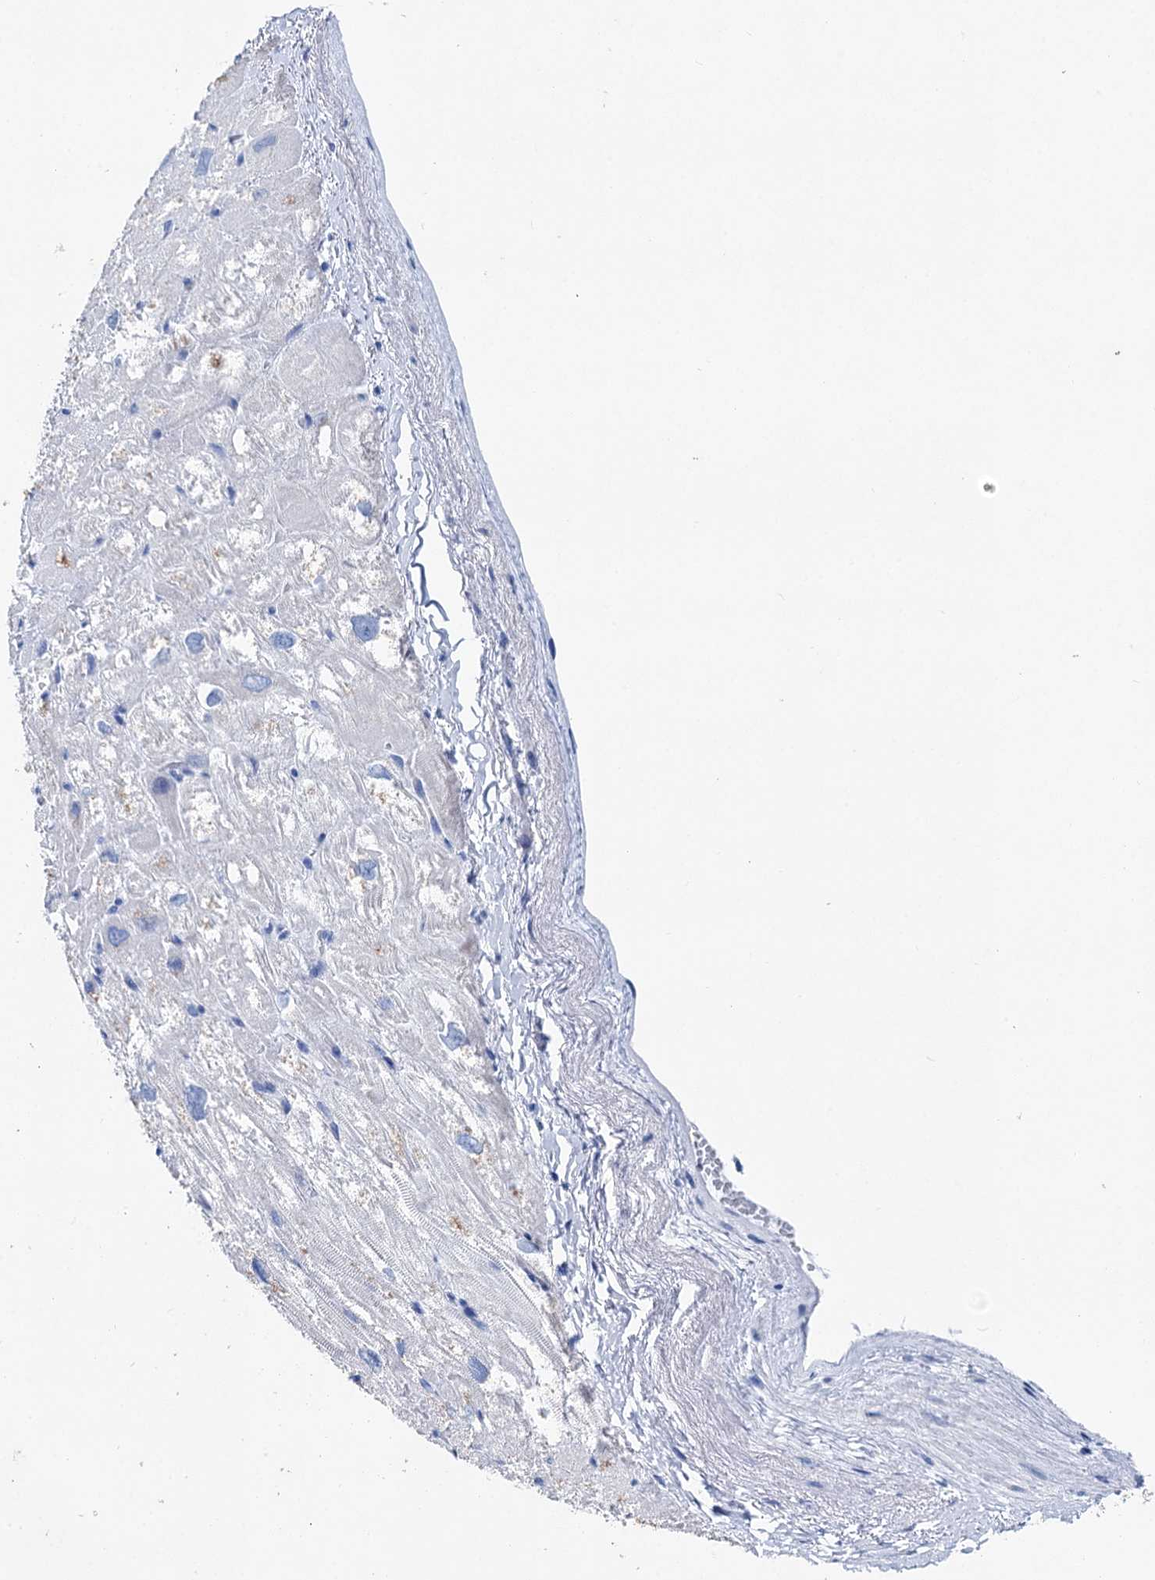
{"staining": {"intensity": "negative", "quantity": "none", "location": "none"}, "tissue": "heart muscle", "cell_type": "Cardiomyocytes", "image_type": "normal", "snomed": [{"axis": "morphology", "description": "Normal tissue, NOS"}, {"axis": "topography", "description": "Heart"}], "caption": "An IHC image of normal heart muscle is shown. There is no staining in cardiomyocytes of heart muscle. The staining was performed using DAB to visualize the protein expression in brown, while the nuclei were stained in blue with hematoxylin (Magnification: 20x).", "gene": "BRINP1", "patient": {"sex": "male", "age": 50}}